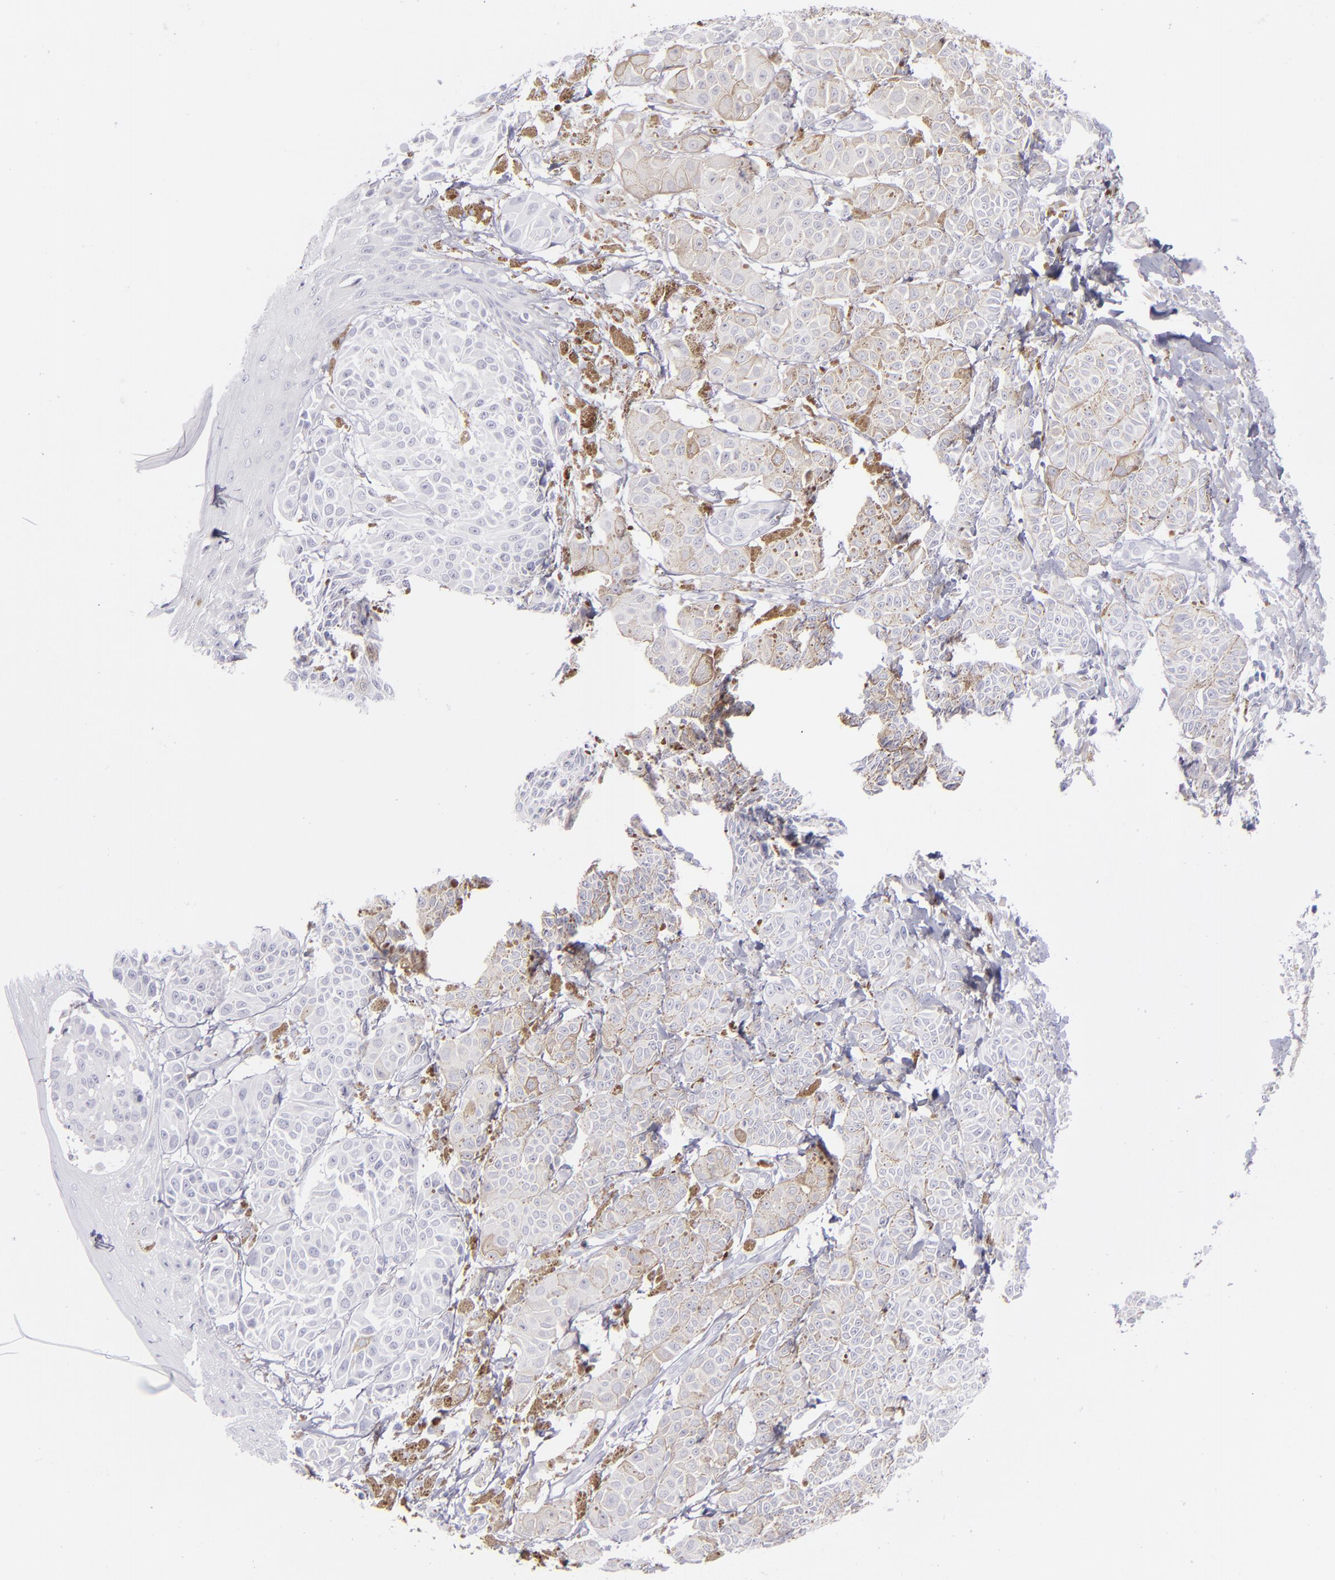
{"staining": {"intensity": "weak", "quantity": "<25%", "location": "cytoplasmic/membranous"}, "tissue": "melanoma", "cell_type": "Tumor cells", "image_type": "cancer", "snomed": [{"axis": "morphology", "description": "Malignant melanoma, NOS"}, {"axis": "topography", "description": "Skin"}], "caption": "This is an immunohistochemistry photomicrograph of human malignant melanoma. There is no expression in tumor cells.", "gene": "CD22", "patient": {"sex": "male", "age": 76}}